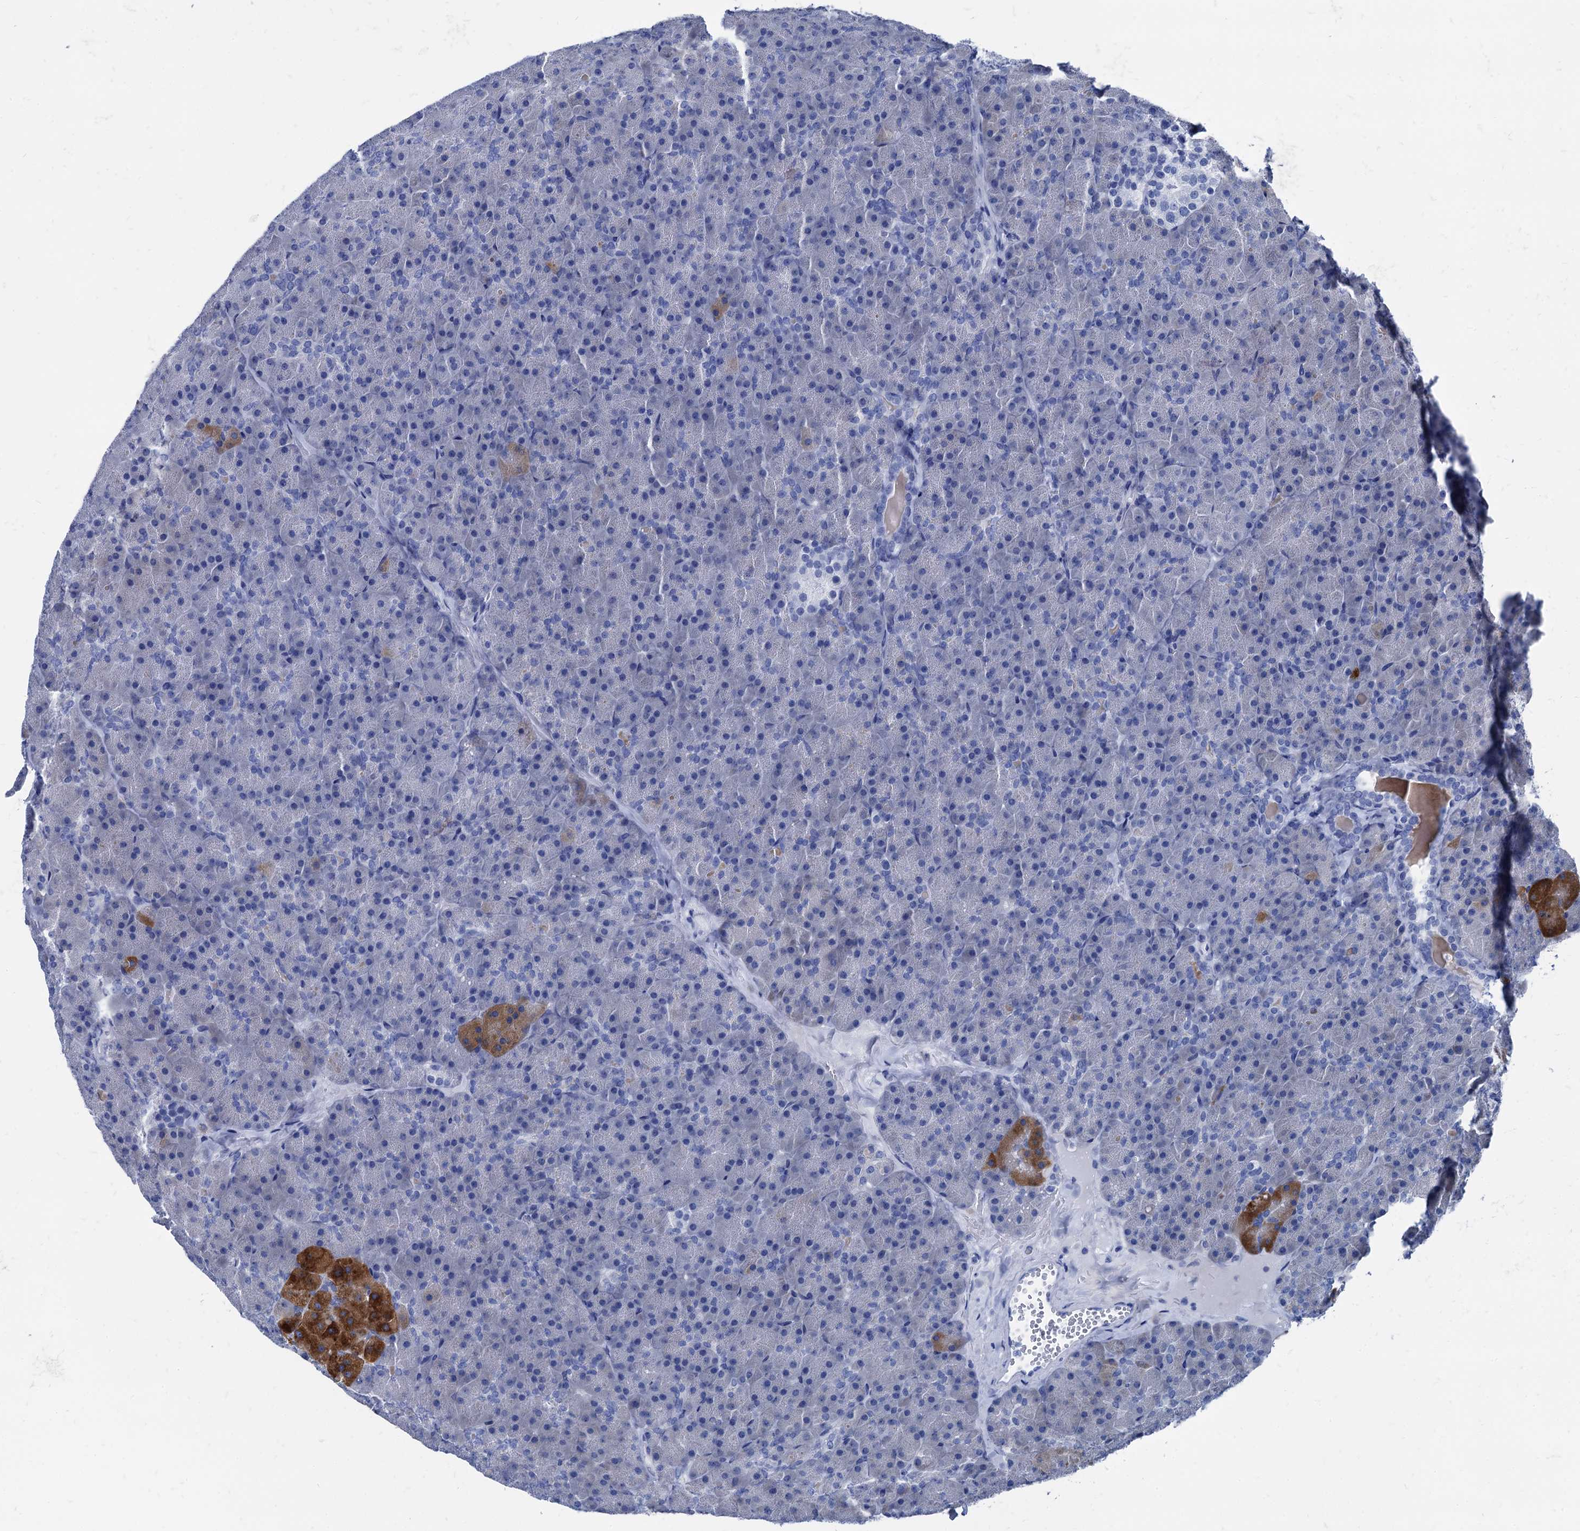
{"staining": {"intensity": "strong", "quantity": "<25%", "location": "cytoplasmic/membranous"}, "tissue": "pancreas", "cell_type": "Exocrine glandular cells", "image_type": "normal", "snomed": [{"axis": "morphology", "description": "Normal tissue, NOS"}, {"axis": "topography", "description": "Pancreas"}], "caption": "A brown stain shows strong cytoplasmic/membranous positivity of a protein in exocrine glandular cells of normal human pancreas. The protein of interest is stained brown, and the nuclei are stained in blue (DAB (3,3'-diaminobenzidine) IHC with brightfield microscopy, high magnification).", "gene": "FOXR2", "patient": {"sex": "male", "age": 36}}